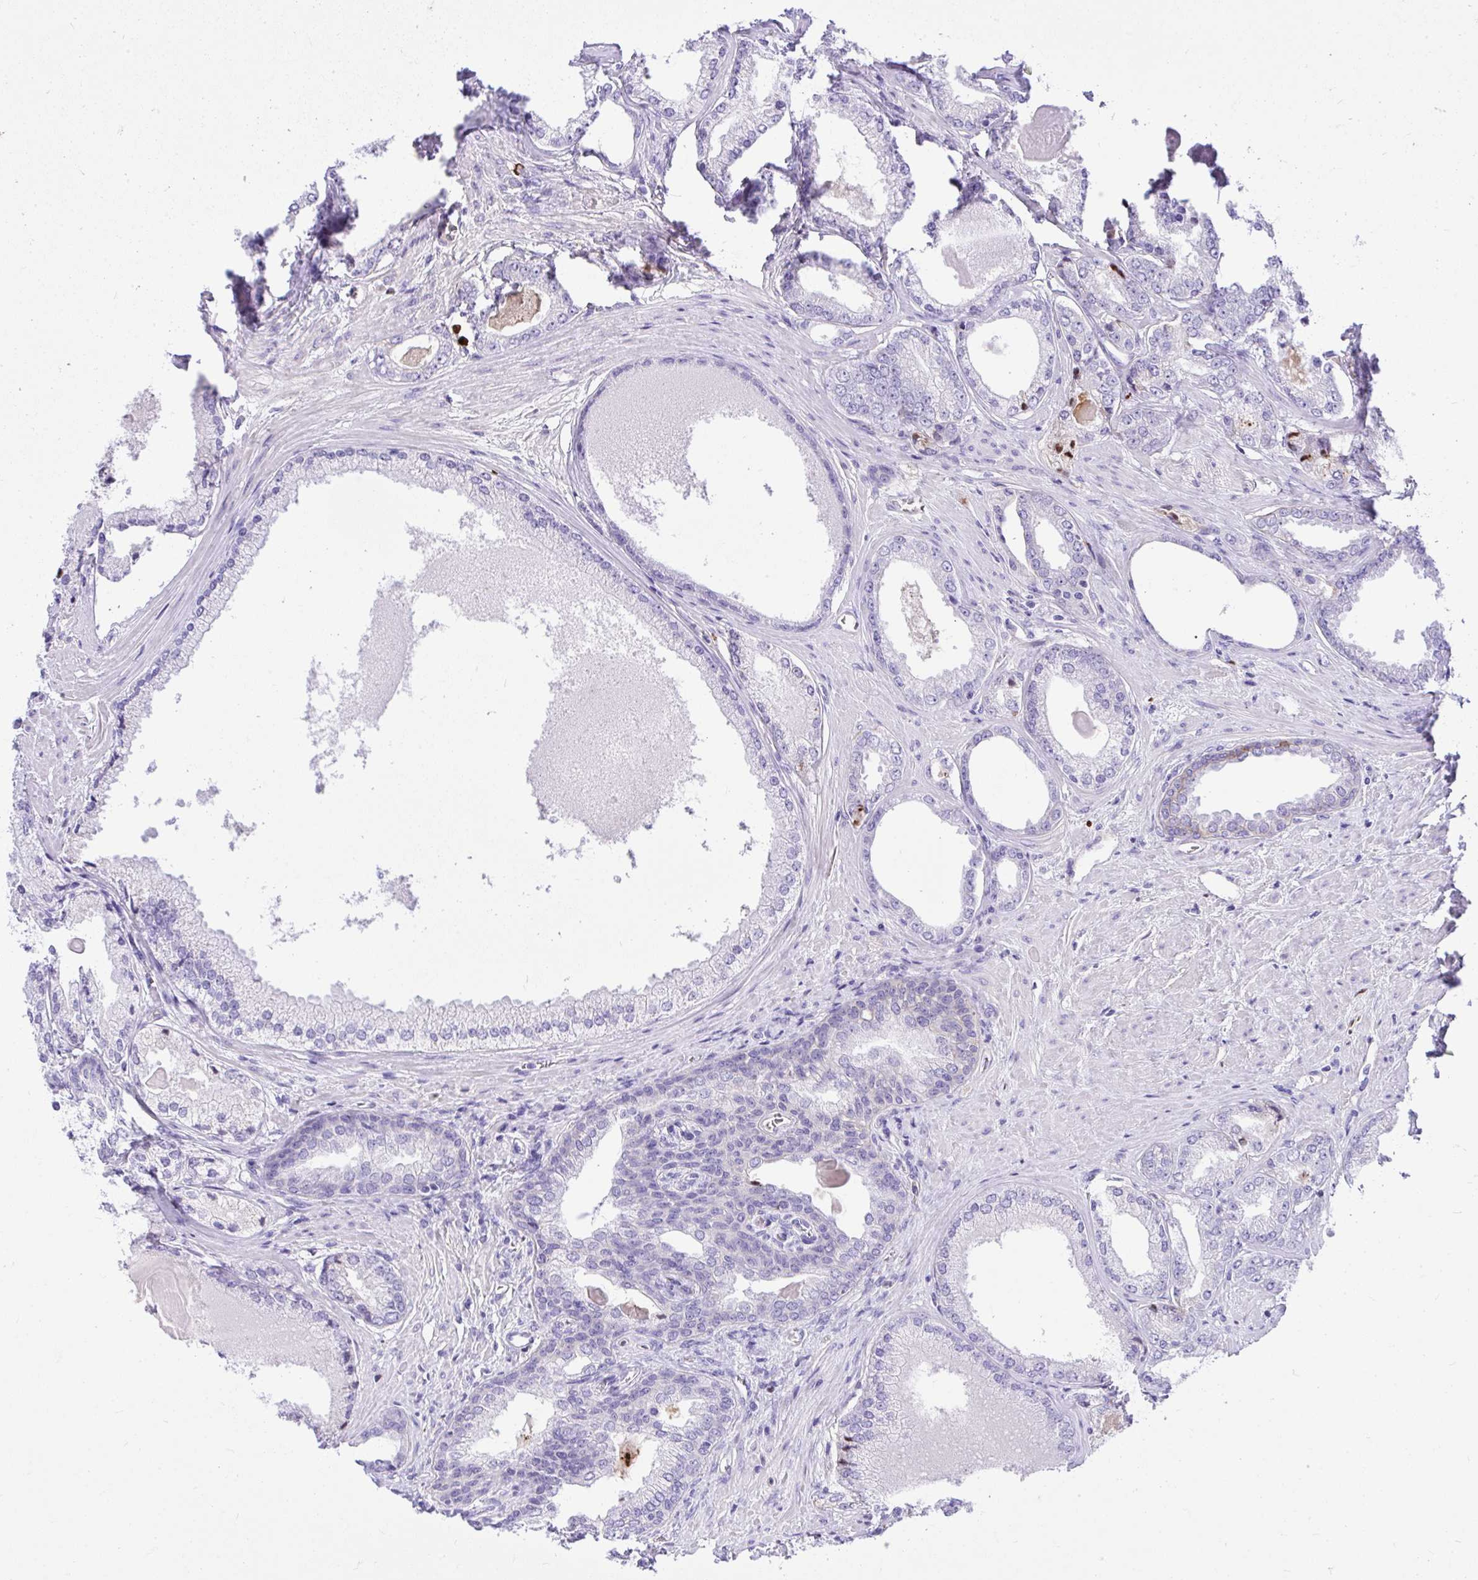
{"staining": {"intensity": "negative", "quantity": "none", "location": "none"}, "tissue": "prostate cancer", "cell_type": "Tumor cells", "image_type": "cancer", "snomed": [{"axis": "morphology", "description": "Adenocarcinoma, NOS"}, {"axis": "morphology", "description": "Adenocarcinoma, Low grade"}, {"axis": "topography", "description": "Prostate"}], "caption": "Histopathology image shows no protein expression in tumor cells of prostate cancer (adenocarcinoma (low-grade)) tissue. The staining is performed using DAB (3,3'-diaminobenzidine) brown chromogen with nuclei counter-stained in using hematoxylin.", "gene": "HRG", "patient": {"sex": "male", "age": 68}}